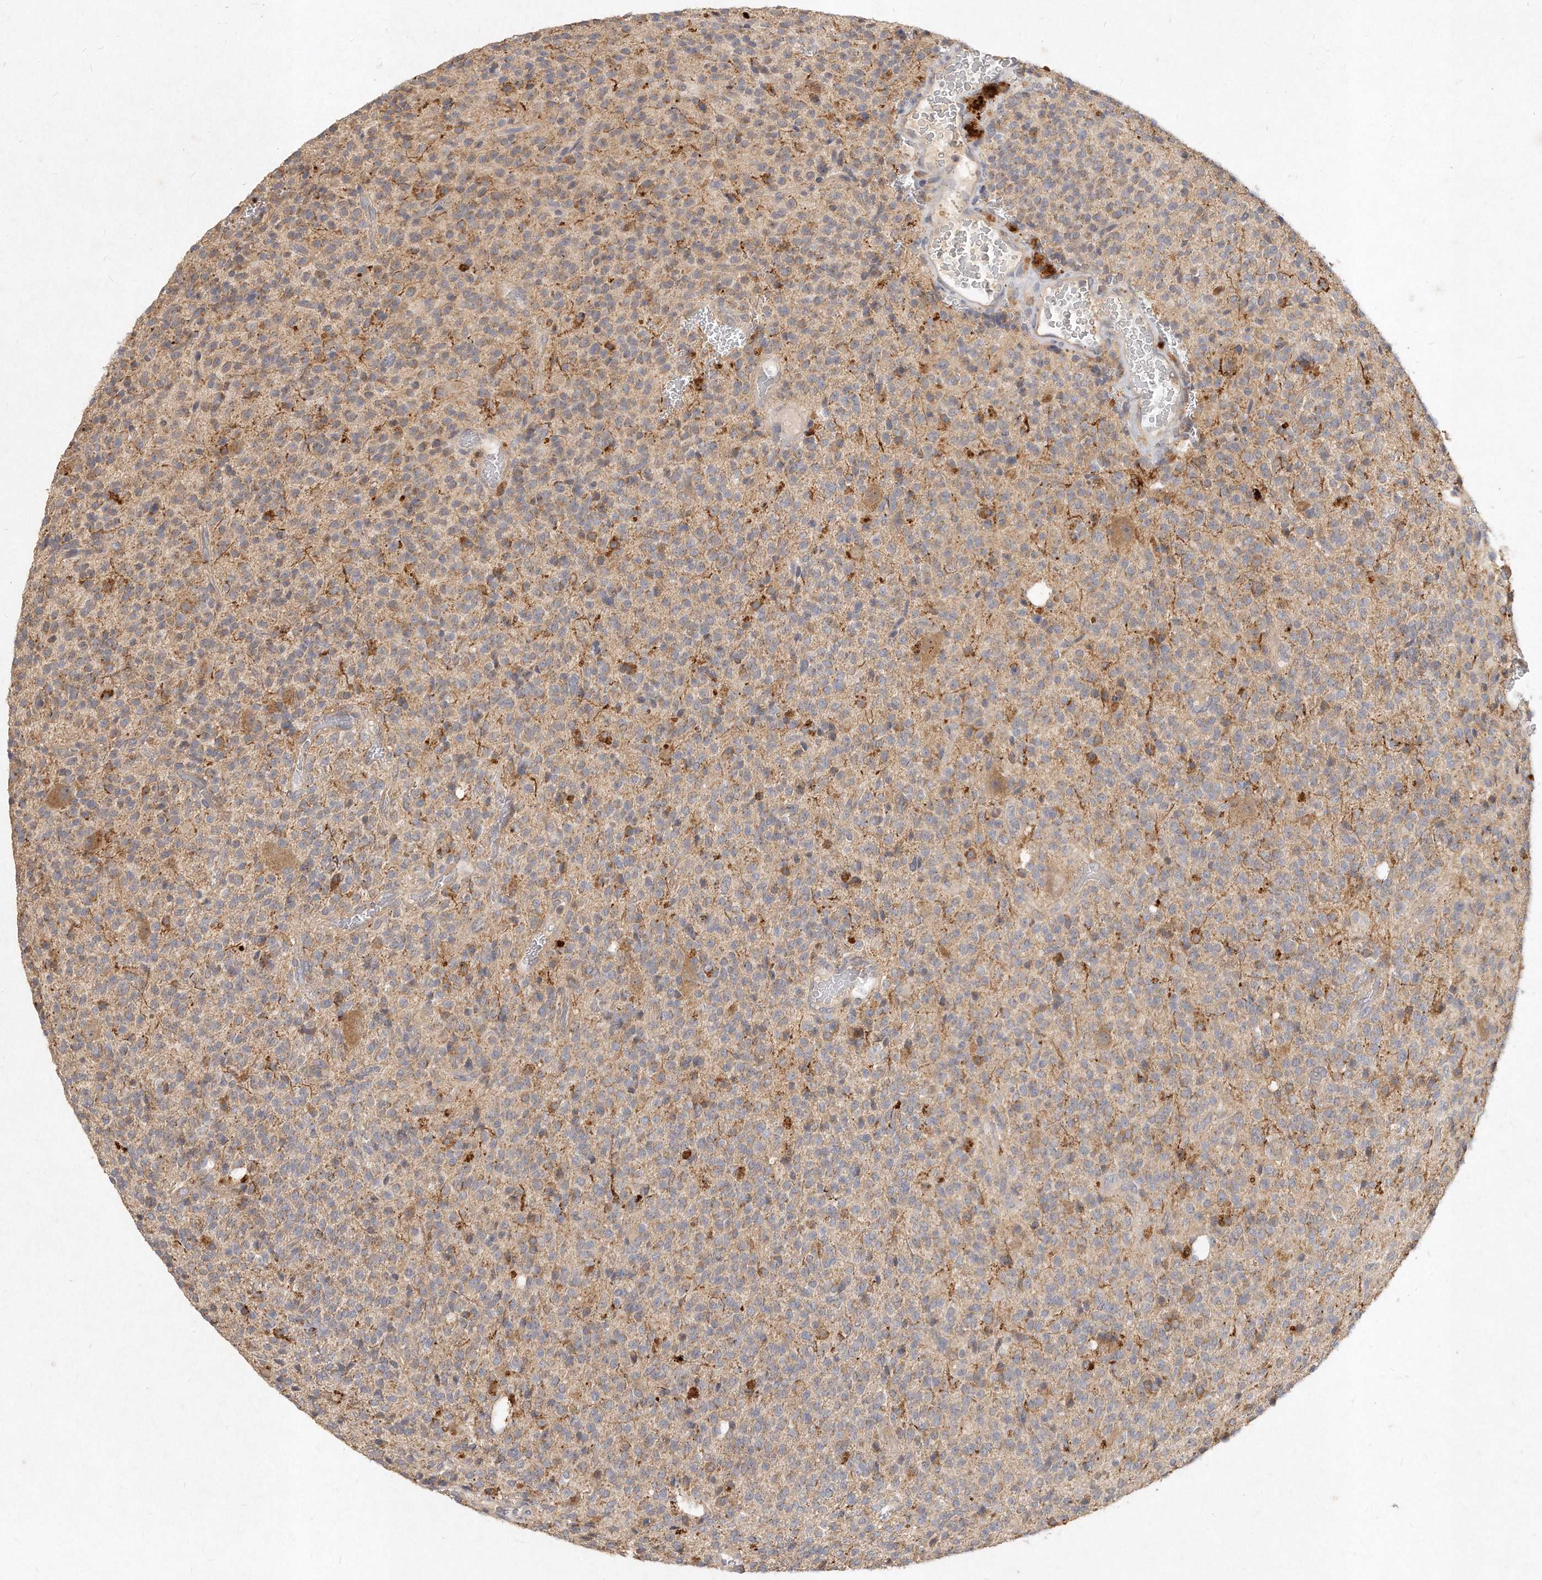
{"staining": {"intensity": "weak", "quantity": "25%-75%", "location": "cytoplasmic/membranous"}, "tissue": "glioma", "cell_type": "Tumor cells", "image_type": "cancer", "snomed": [{"axis": "morphology", "description": "Glioma, malignant, High grade"}, {"axis": "topography", "description": "Brain"}], "caption": "Human malignant glioma (high-grade) stained for a protein (brown) exhibits weak cytoplasmic/membranous positive expression in approximately 25%-75% of tumor cells.", "gene": "LGALS8", "patient": {"sex": "male", "age": 34}}